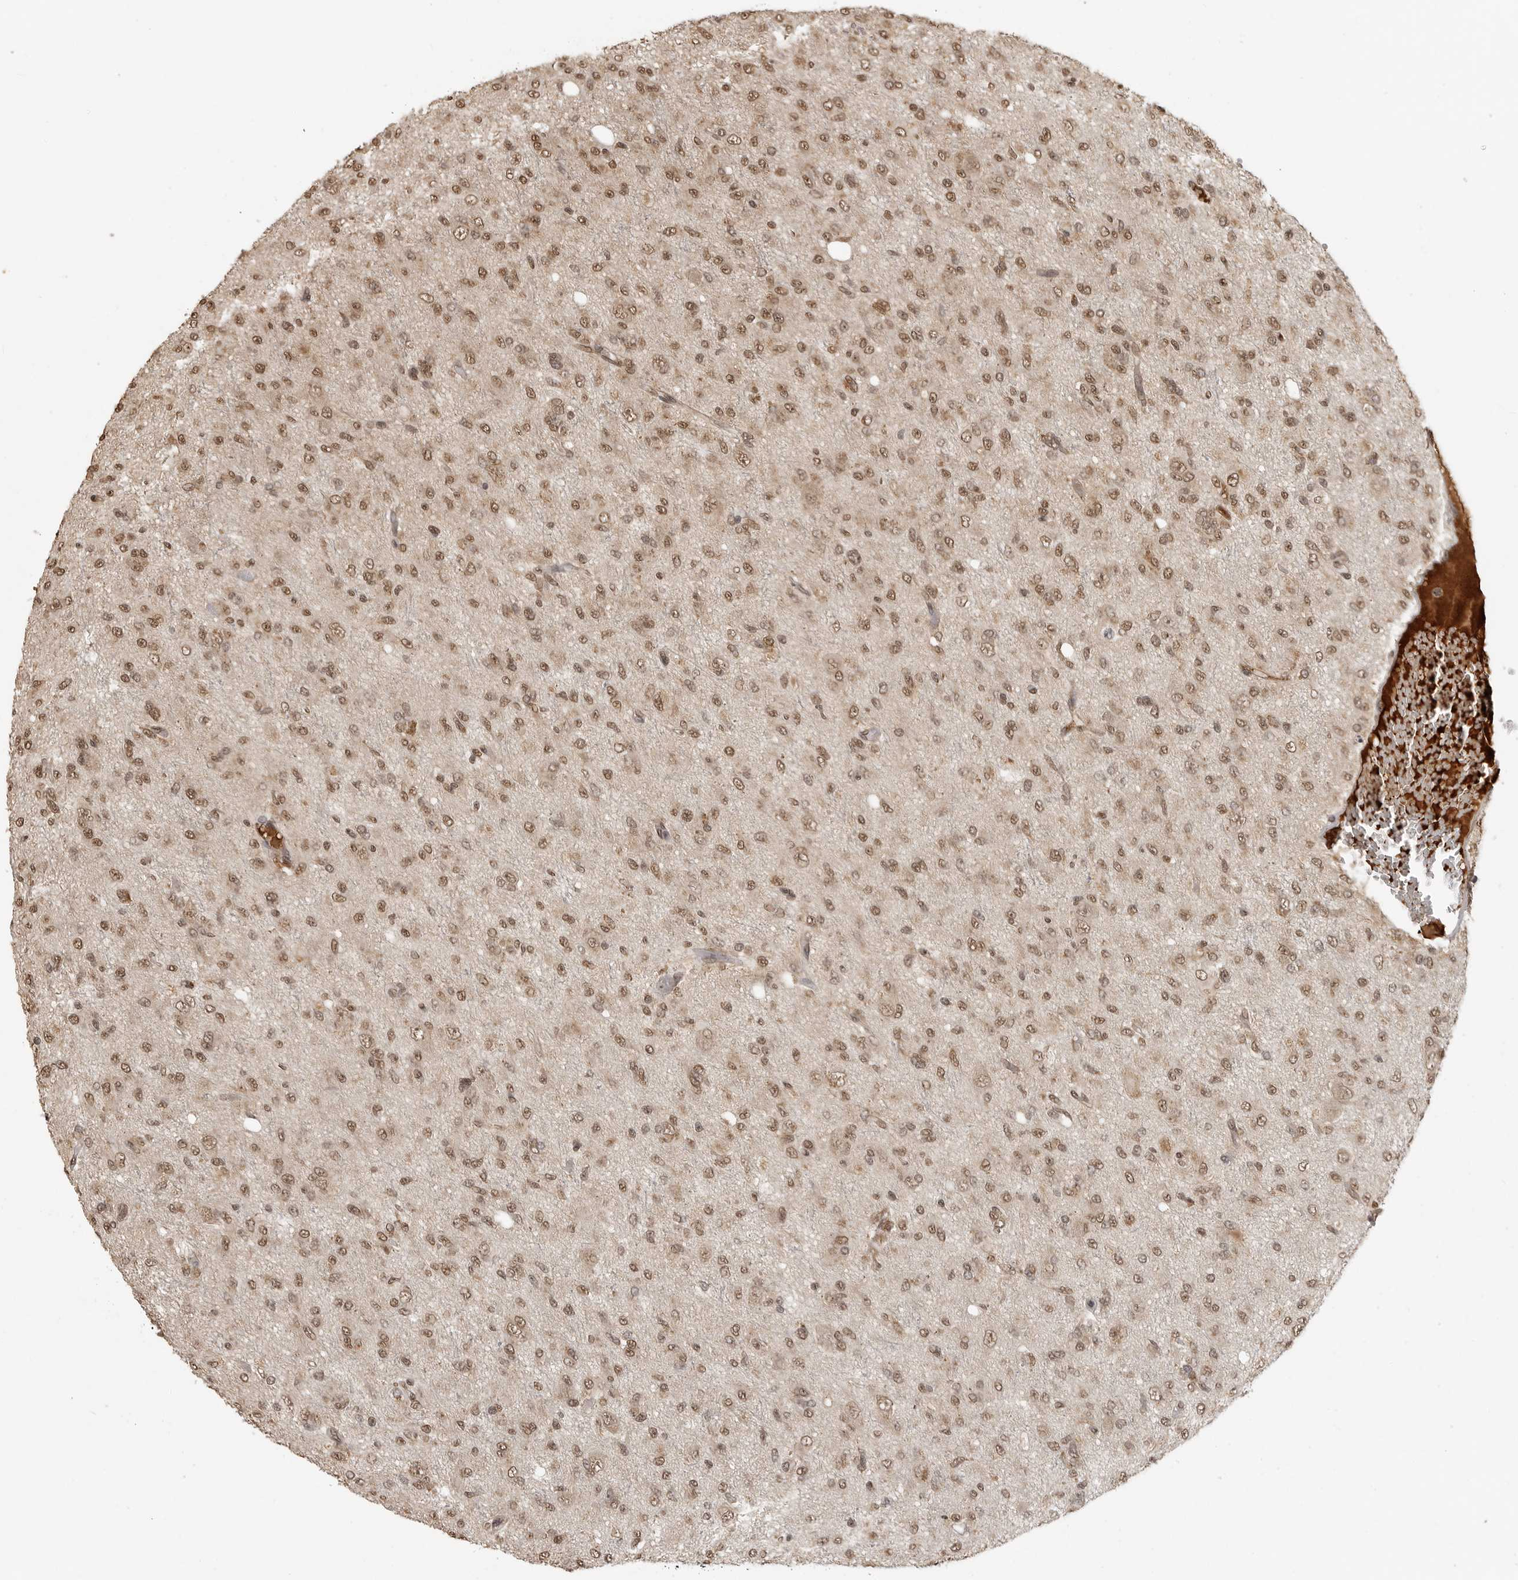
{"staining": {"intensity": "moderate", "quantity": ">75%", "location": "nuclear"}, "tissue": "glioma", "cell_type": "Tumor cells", "image_type": "cancer", "snomed": [{"axis": "morphology", "description": "Glioma, malignant, High grade"}, {"axis": "topography", "description": "Brain"}], "caption": "Brown immunohistochemical staining in malignant glioma (high-grade) reveals moderate nuclear staining in approximately >75% of tumor cells. (DAB IHC, brown staining for protein, blue staining for nuclei).", "gene": "CLOCK", "patient": {"sex": "female", "age": 59}}